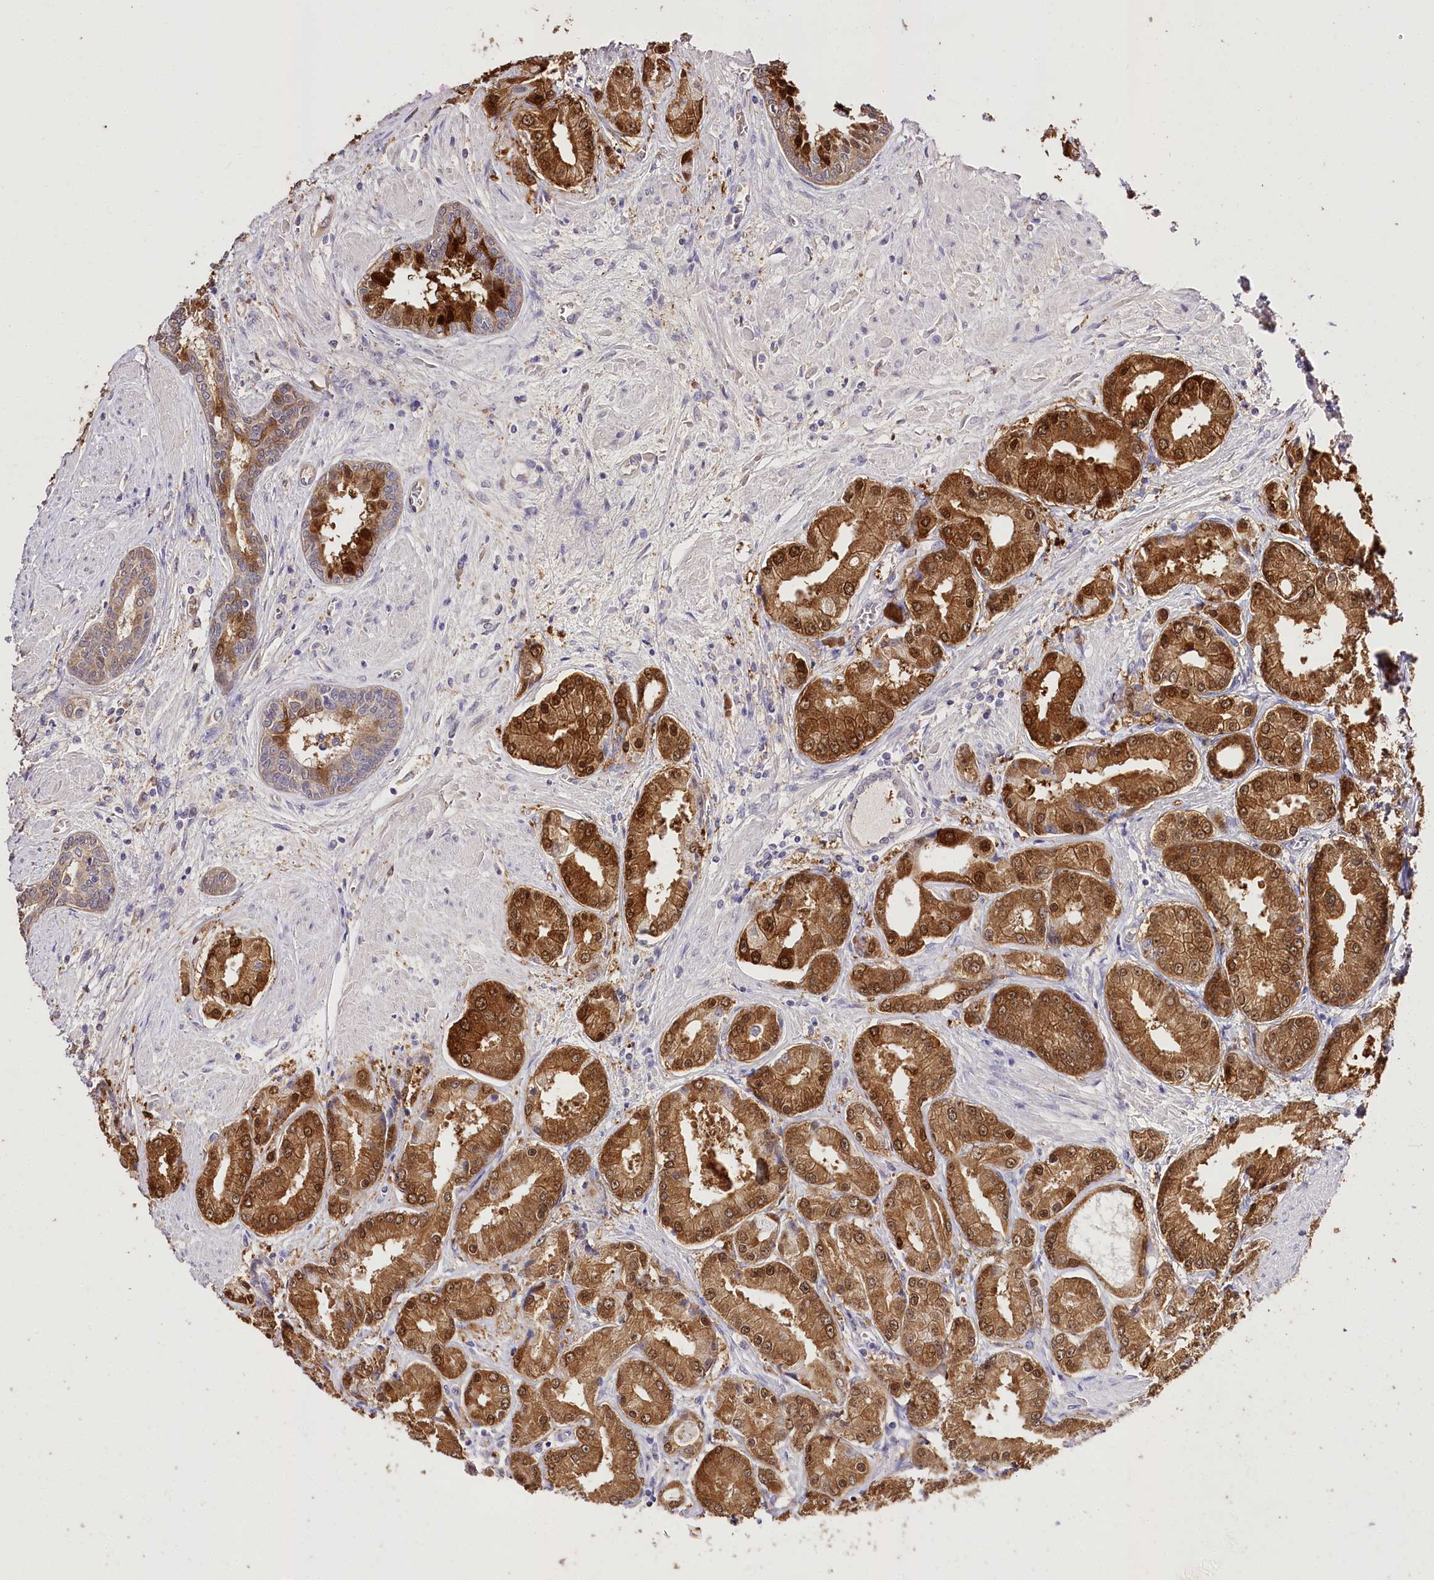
{"staining": {"intensity": "strong", "quantity": ">75%", "location": "cytoplasmic/membranous,nuclear"}, "tissue": "prostate cancer", "cell_type": "Tumor cells", "image_type": "cancer", "snomed": [{"axis": "morphology", "description": "Adenocarcinoma, High grade"}, {"axis": "topography", "description": "Prostate"}], "caption": "This micrograph reveals adenocarcinoma (high-grade) (prostate) stained with immunohistochemistry to label a protein in brown. The cytoplasmic/membranous and nuclear of tumor cells show strong positivity for the protein. Nuclei are counter-stained blue.", "gene": "R3HDM2", "patient": {"sex": "male", "age": 59}}